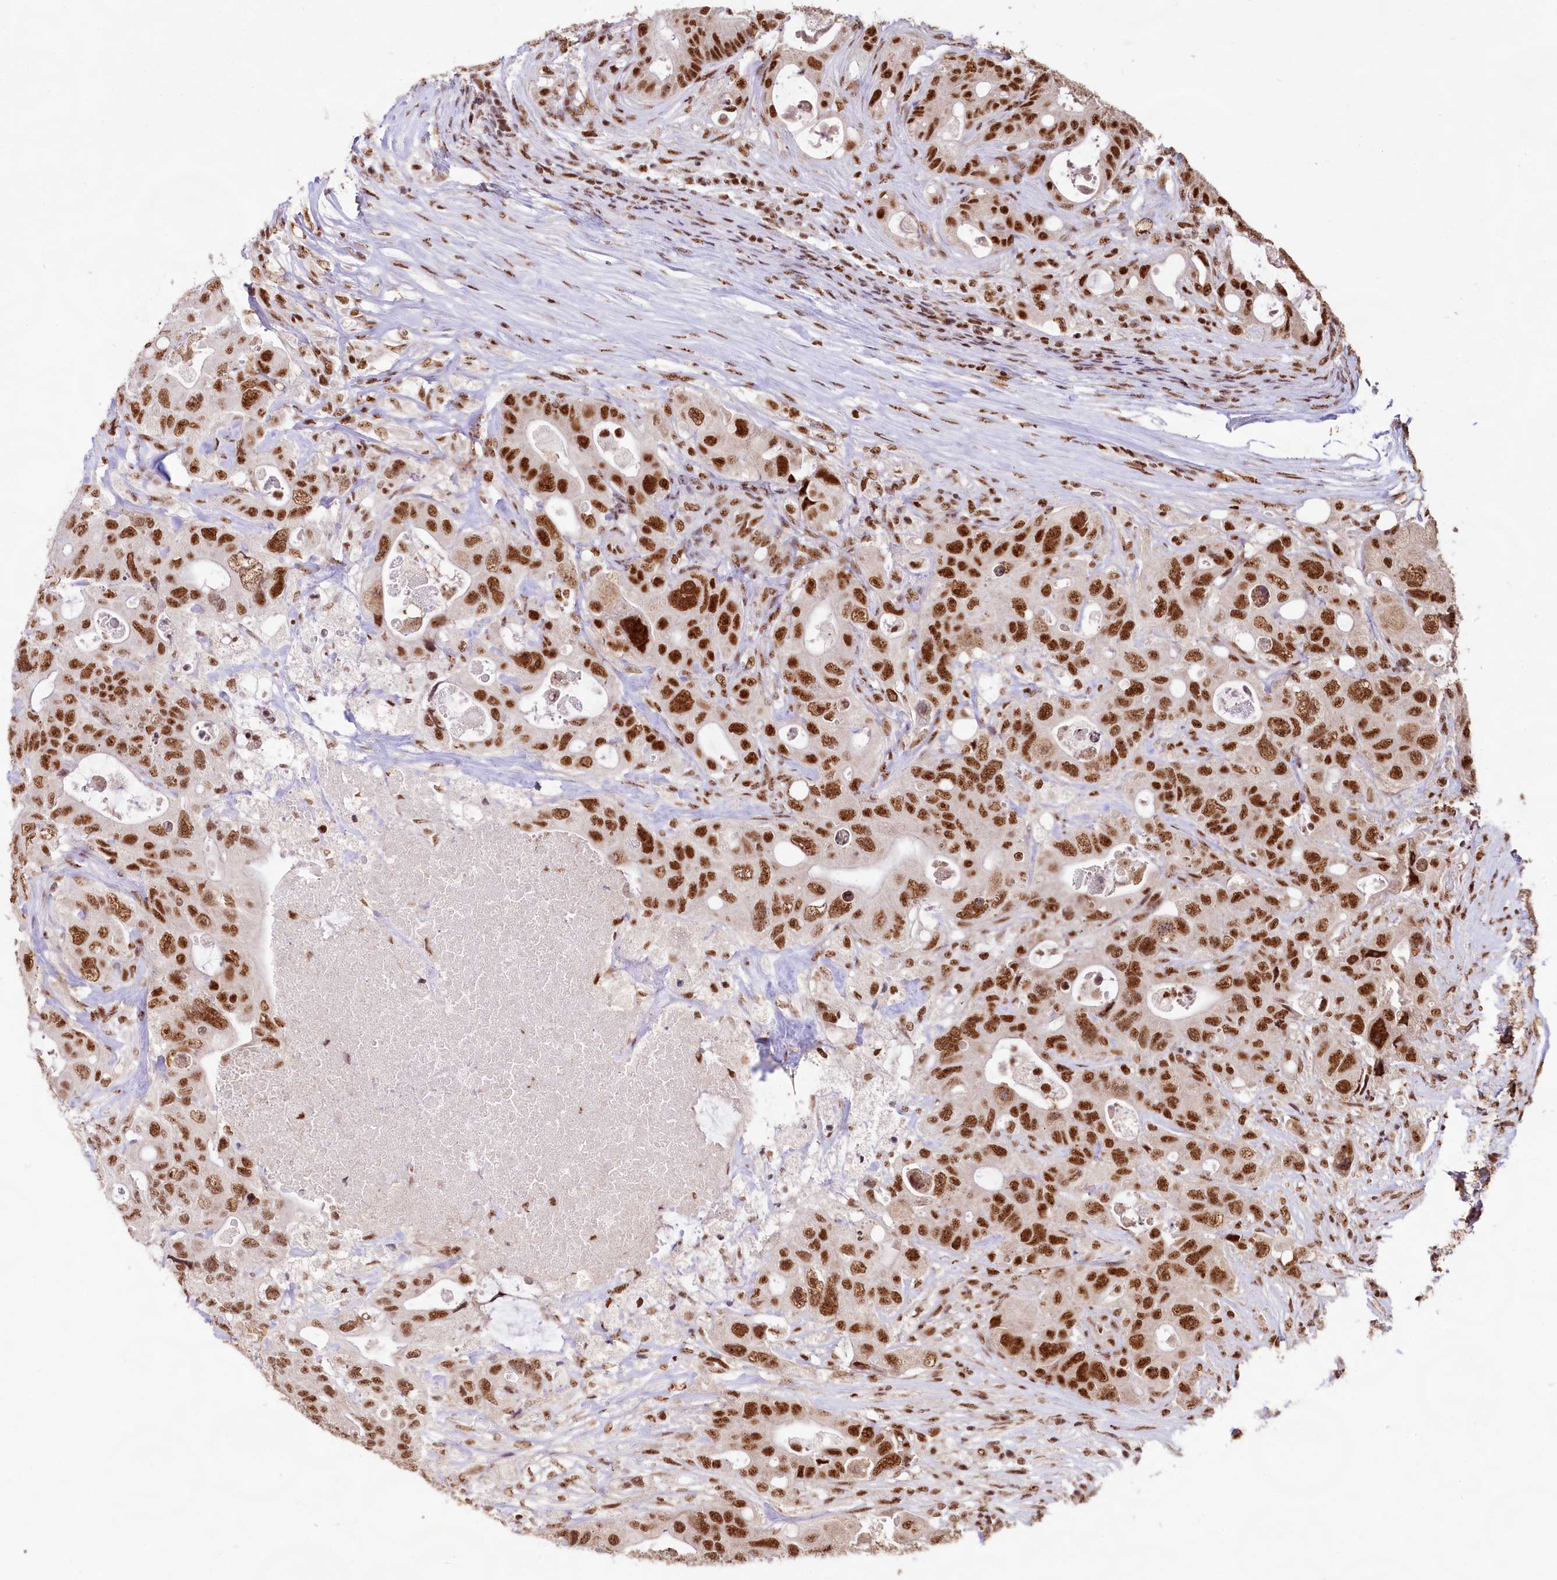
{"staining": {"intensity": "strong", "quantity": ">75%", "location": "nuclear"}, "tissue": "colorectal cancer", "cell_type": "Tumor cells", "image_type": "cancer", "snomed": [{"axis": "morphology", "description": "Adenocarcinoma, NOS"}, {"axis": "topography", "description": "Colon"}], "caption": "Immunohistochemical staining of colorectal cancer (adenocarcinoma) shows high levels of strong nuclear protein staining in approximately >75% of tumor cells.", "gene": "HIRA", "patient": {"sex": "female", "age": 46}}